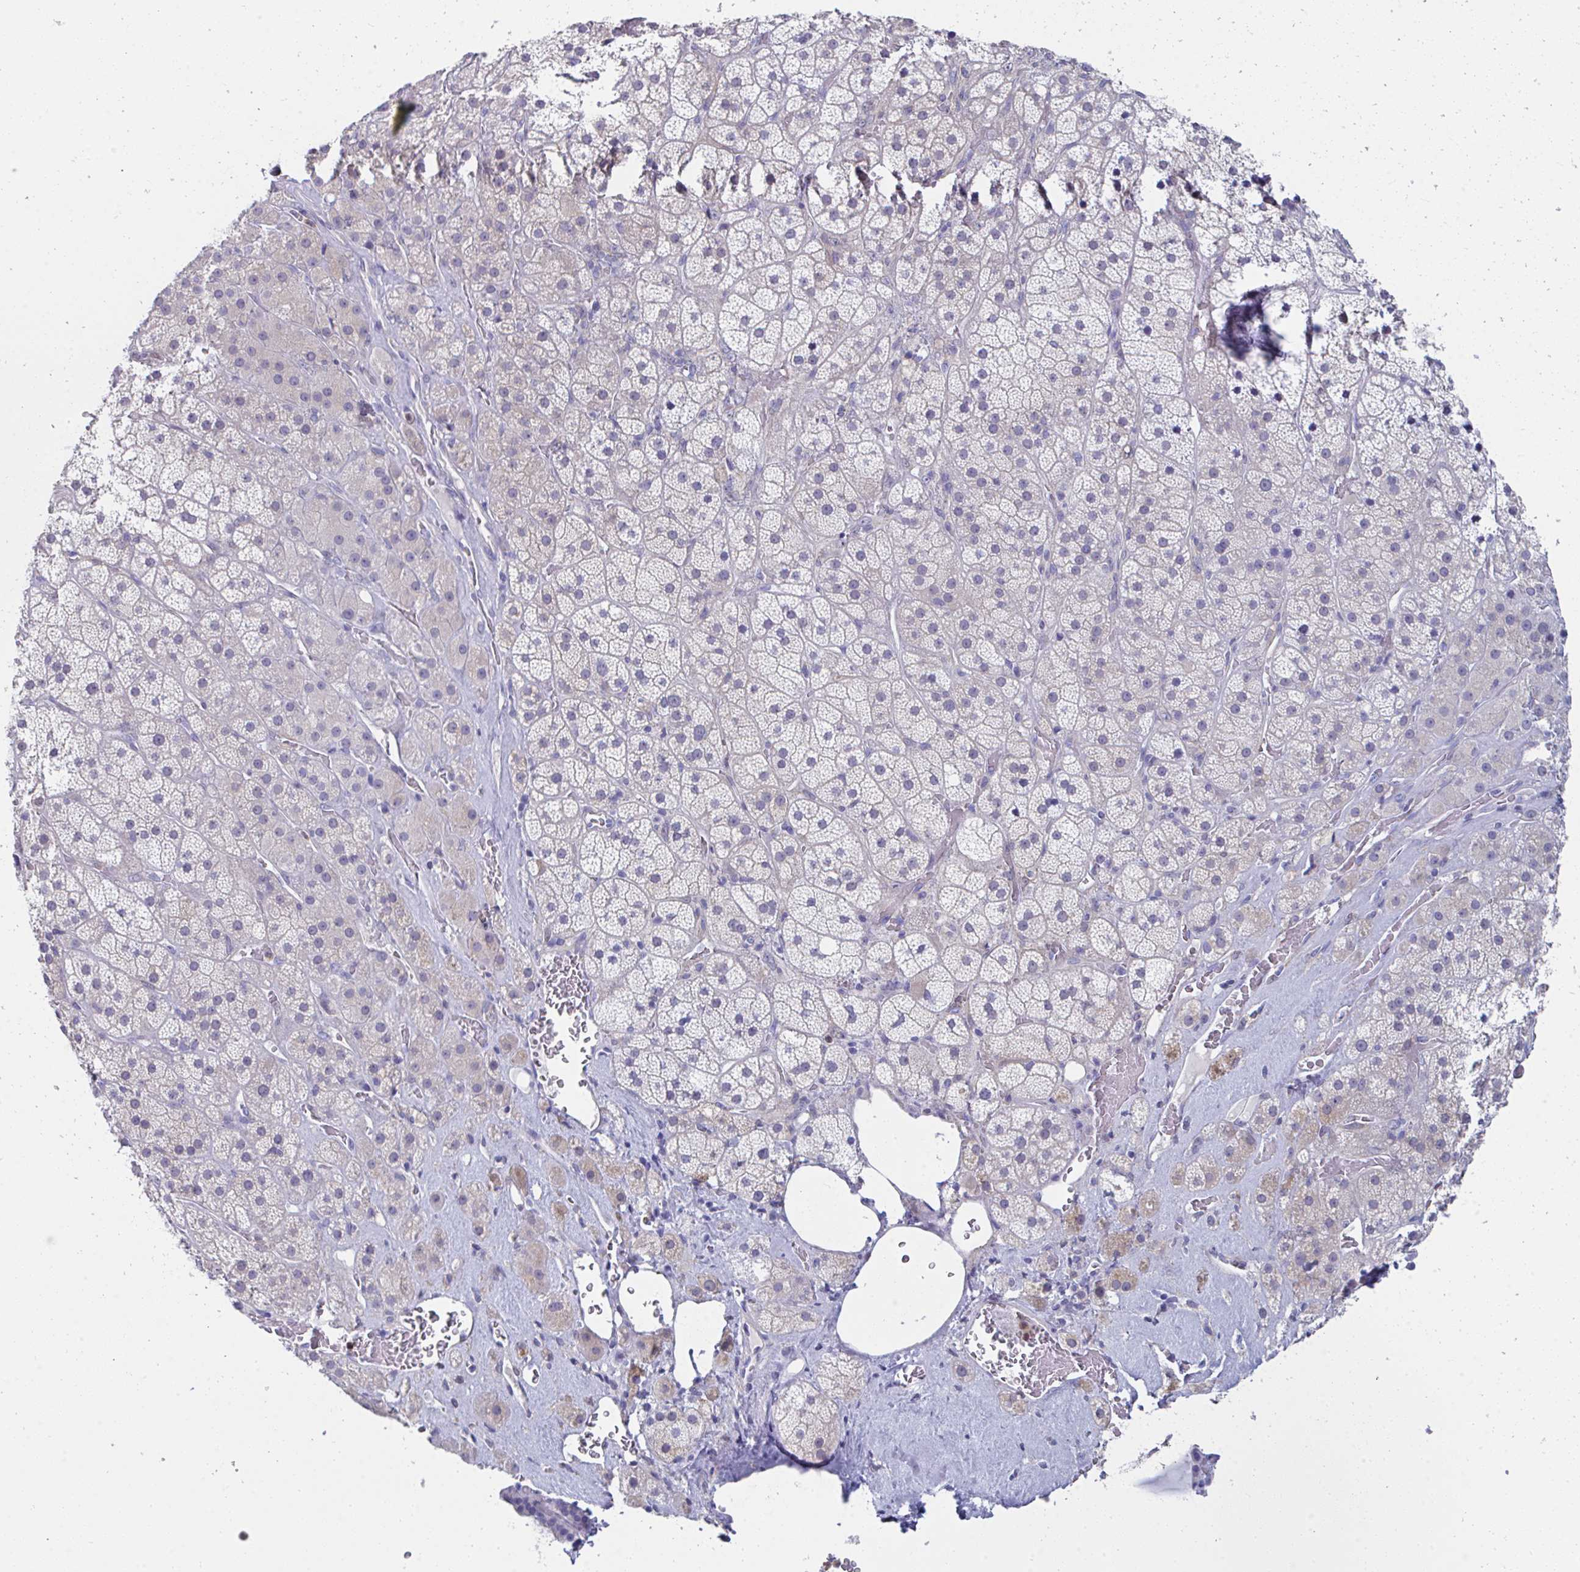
{"staining": {"intensity": "weak", "quantity": "25%-75%", "location": "cytoplasmic/membranous"}, "tissue": "adrenal gland", "cell_type": "Glandular cells", "image_type": "normal", "snomed": [{"axis": "morphology", "description": "Normal tissue, NOS"}, {"axis": "topography", "description": "Adrenal gland"}], "caption": "Human adrenal gland stained for a protein (brown) exhibits weak cytoplasmic/membranous positive positivity in approximately 25%-75% of glandular cells.", "gene": "MGAM2", "patient": {"sex": "male", "age": 57}}